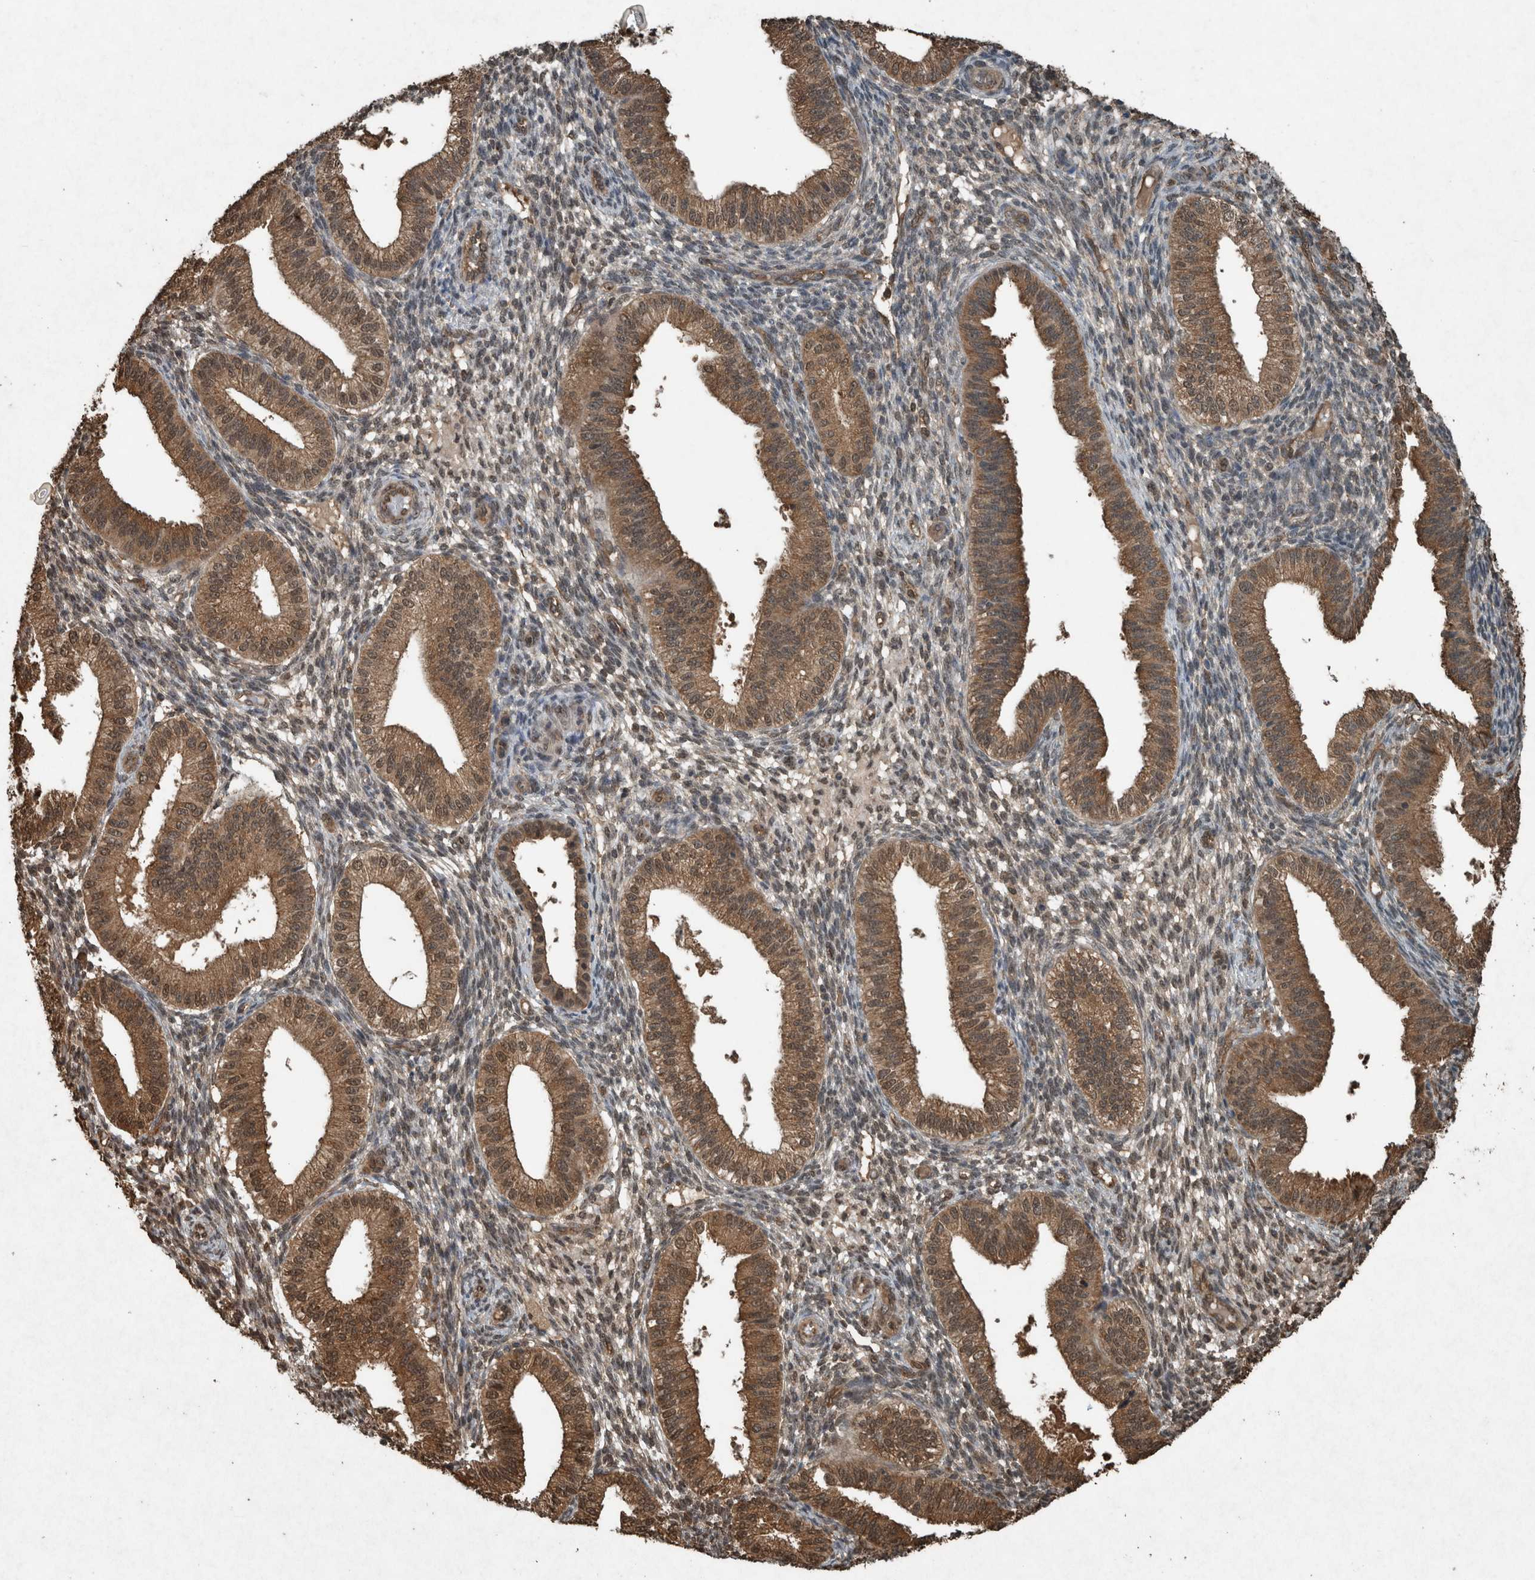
{"staining": {"intensity": "weak", "quantity": ">75%", "location": "cytoplasmic/membranous,nuclear"}, "tissue": "endometrium", "cell_type": "Cells in endometrial stroma", "image_type": "normal", "snomed": [{"axis": "morphology", "description": "Normal tissue, NOS"}, {"axis": "topography", "description": "Endometrium"}], "caption": "Protein staining by immunohistochemistry (IHC) displays weak cytoplasmic/membranous,nuclear positivity in approximately >75% of cells in endometrial stroma in unremarkable endometrium. (DAB (3,3'-diaminobenzidine) = brown stain, brightfield microscopy at high magnification).", "gene": "ARHGEF12", "patient": {"sex": "female", "age": 39}}